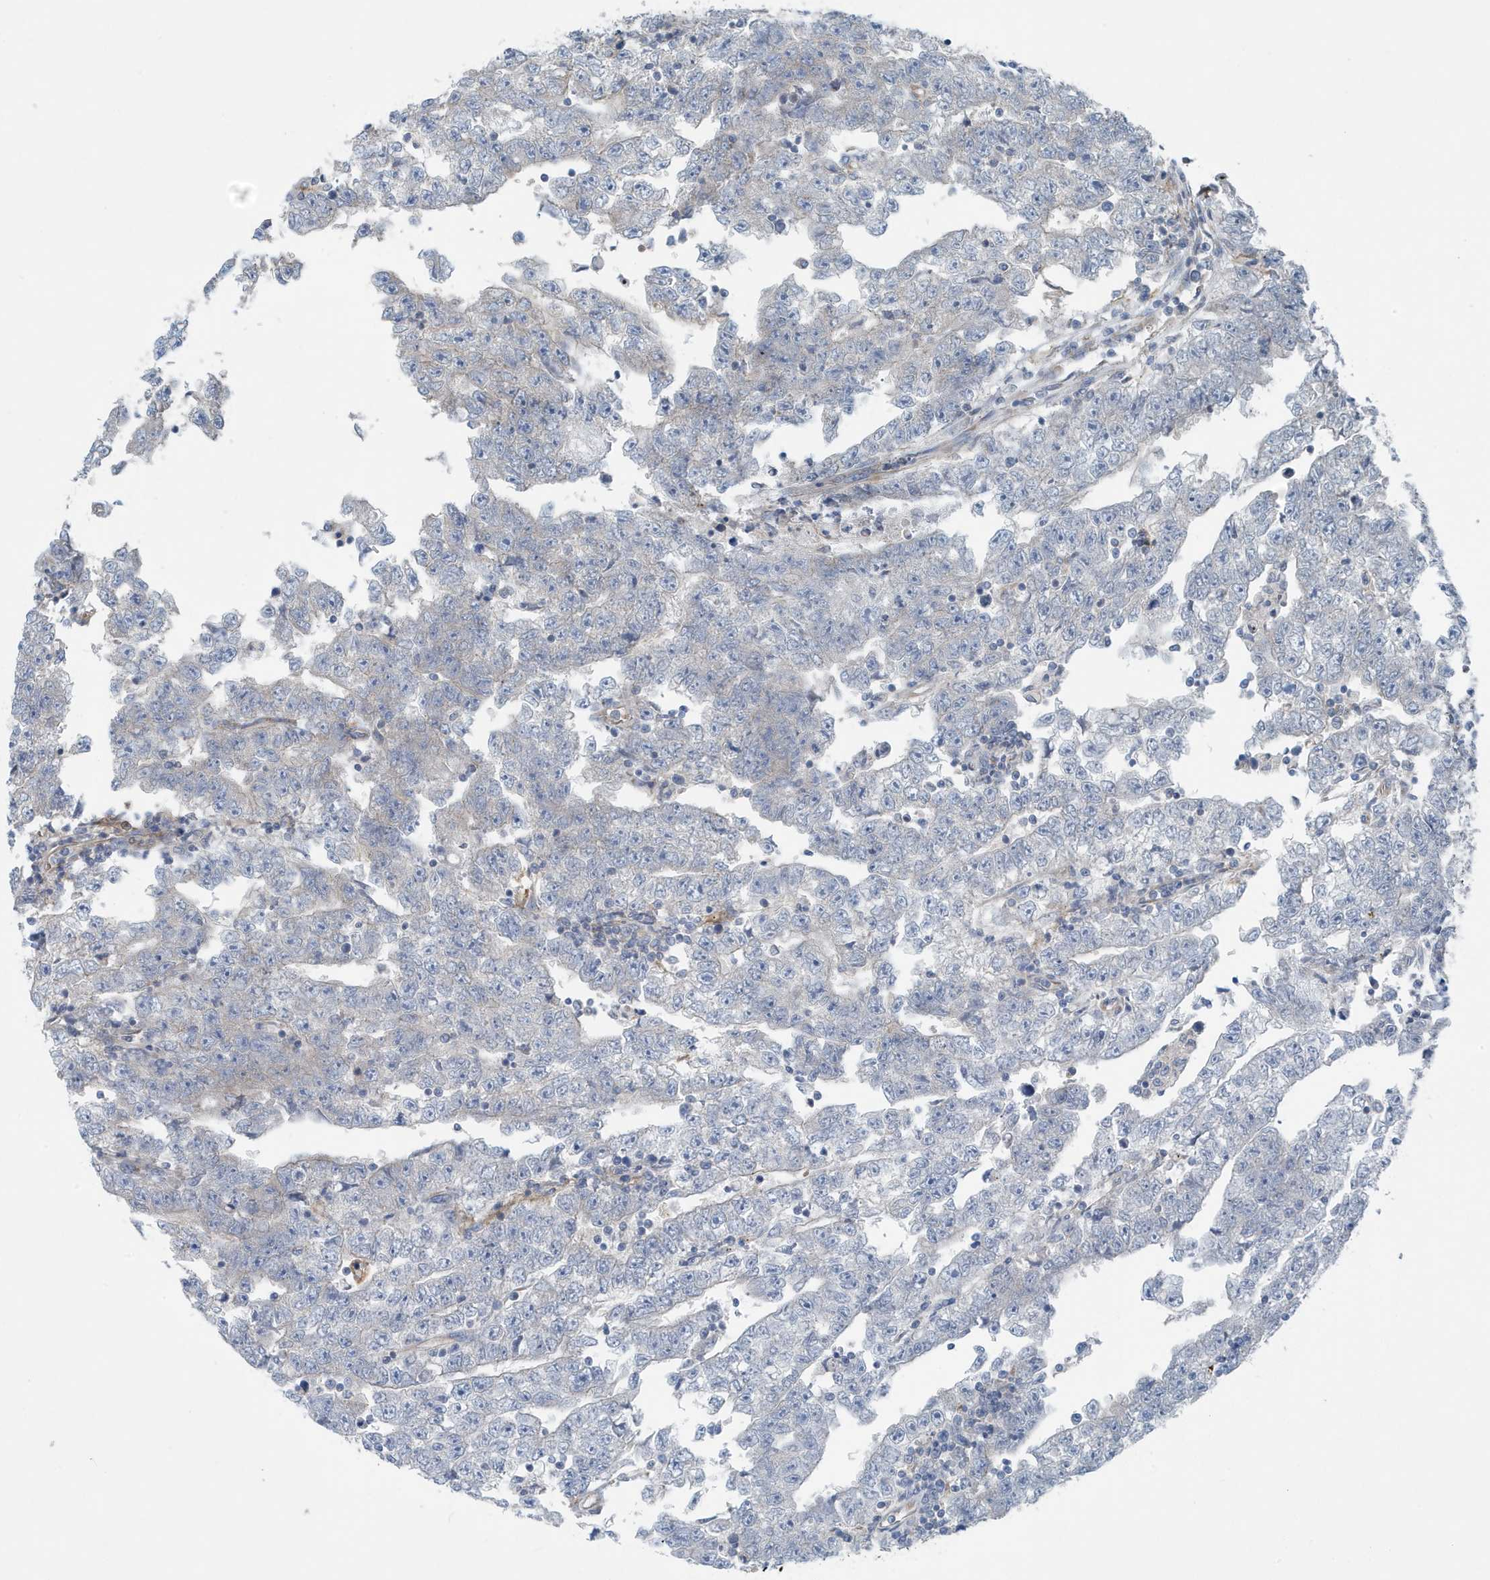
{"staining": {"intensity": "negative", "quantity": "none", "location": "none"}, "tissue": "testis cancer", "cell_type": "Tumor cells", "image_type": "cancer", "snomed": [{"axis": "morphology", "description": "Carcinoma, Embryonal, NOS"}, {"axis": "topography", "description": "Testis"}], "caption": "The immunohistochemistry (IHC) histopathology image has no significant positivity in tumor cells of testis cancer tissue.", "gene": "PPM1M", "patient": {"sex": "male", "age": 25}}